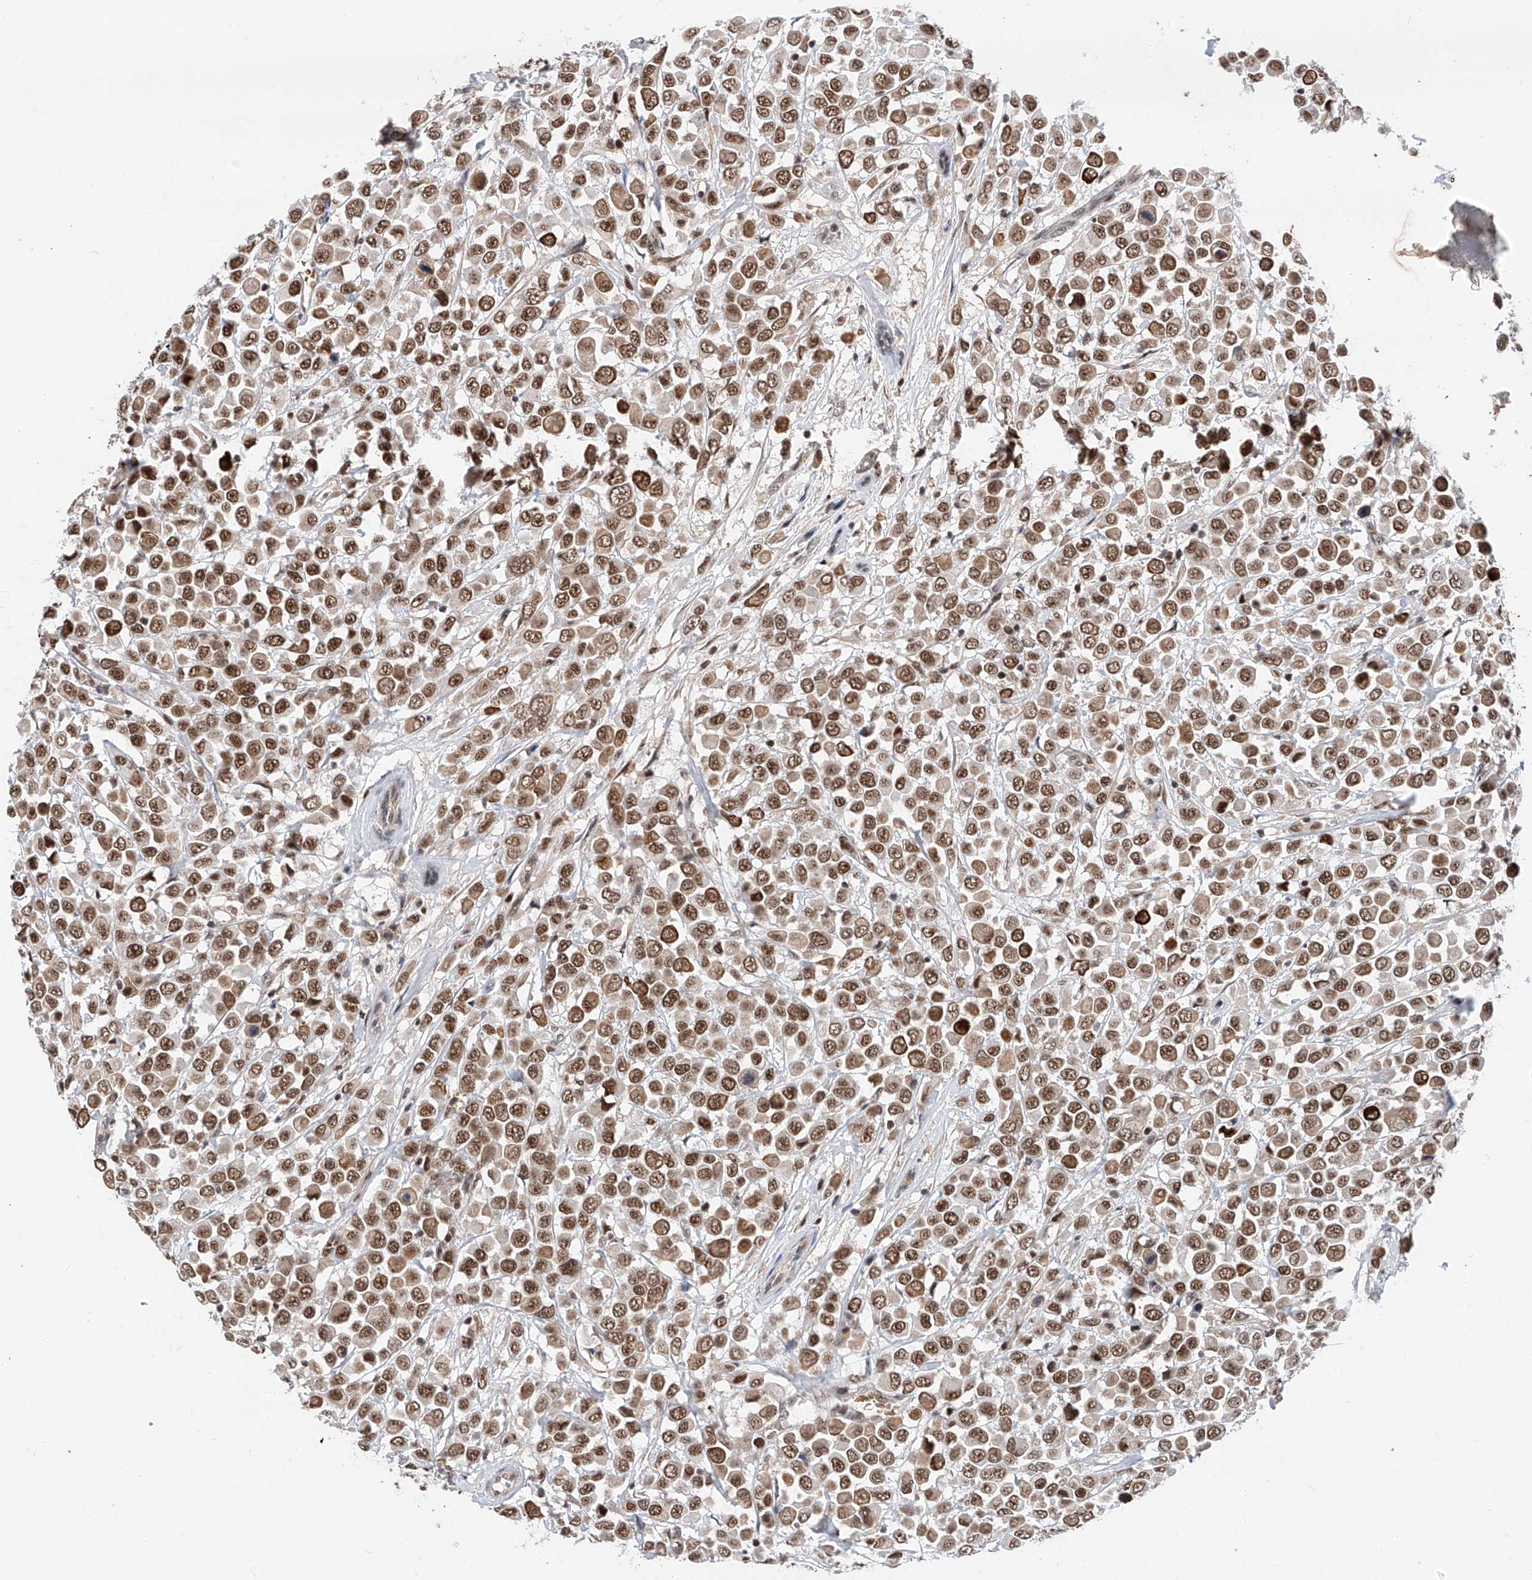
{"staining": {"intensity": "moderate", "quantity": ">75%", "location": "nuclear"}, "tissue": "breast cancer", "cell_type": "Tumor cells", "image_type": "cancer", "snomed": [{"axis": "morphology", "description": "Duct carcinoma"}, {"axis": "topography", "description": "Breast"}], "caption": "A photomicrograph of breast cancer (infiltrating ductal carcinoma) stained for a protein exhibits moderate nuclear brown staining in tumor cells.", "gene": "SNRNP200", "patient": {"sex": "female", "age": 61}}